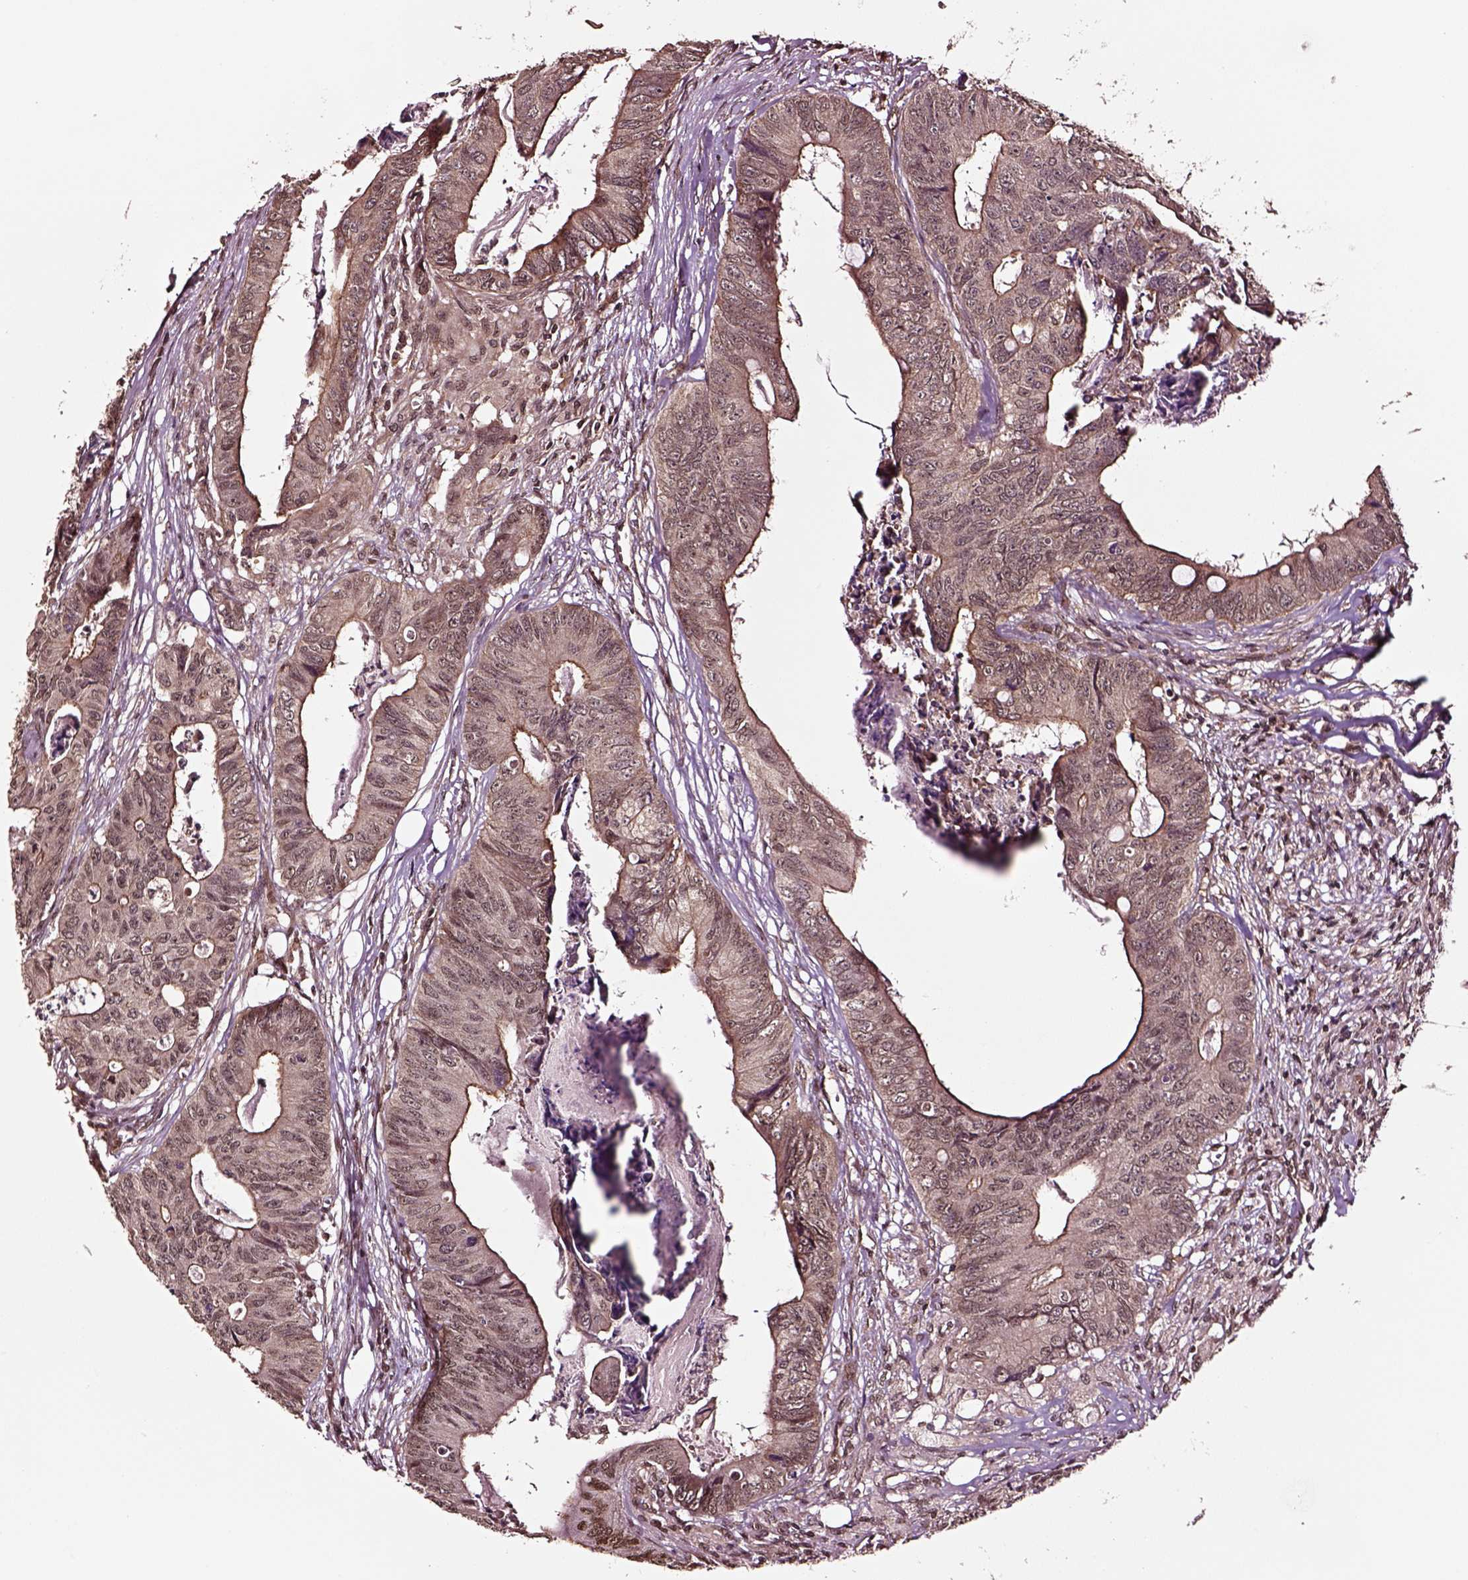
{"staining": {"intensity": "moderate", "quantity": "<25%", "location": "cytoplasmic/membranous"}, "tissue": "colorectal cancer", "cell_type": "Tumor cells", "image_type": "cancer", "snomed": [{"axis": "morphology", "description": "Adenocarcinoma, NOS"}, {"axis": "topography", "description": "Colon"}], "caption": "Protein expression analysis of human colorectal adenocarcinoma reveals moderate cytoplasmic/membranous staining in about <25% of tumor cells. Ihc stains the protein of interest in brown and the nuclei are stained blue.", "gene": "RASSF5", "patient": {"sex": "male", "age": 84}}